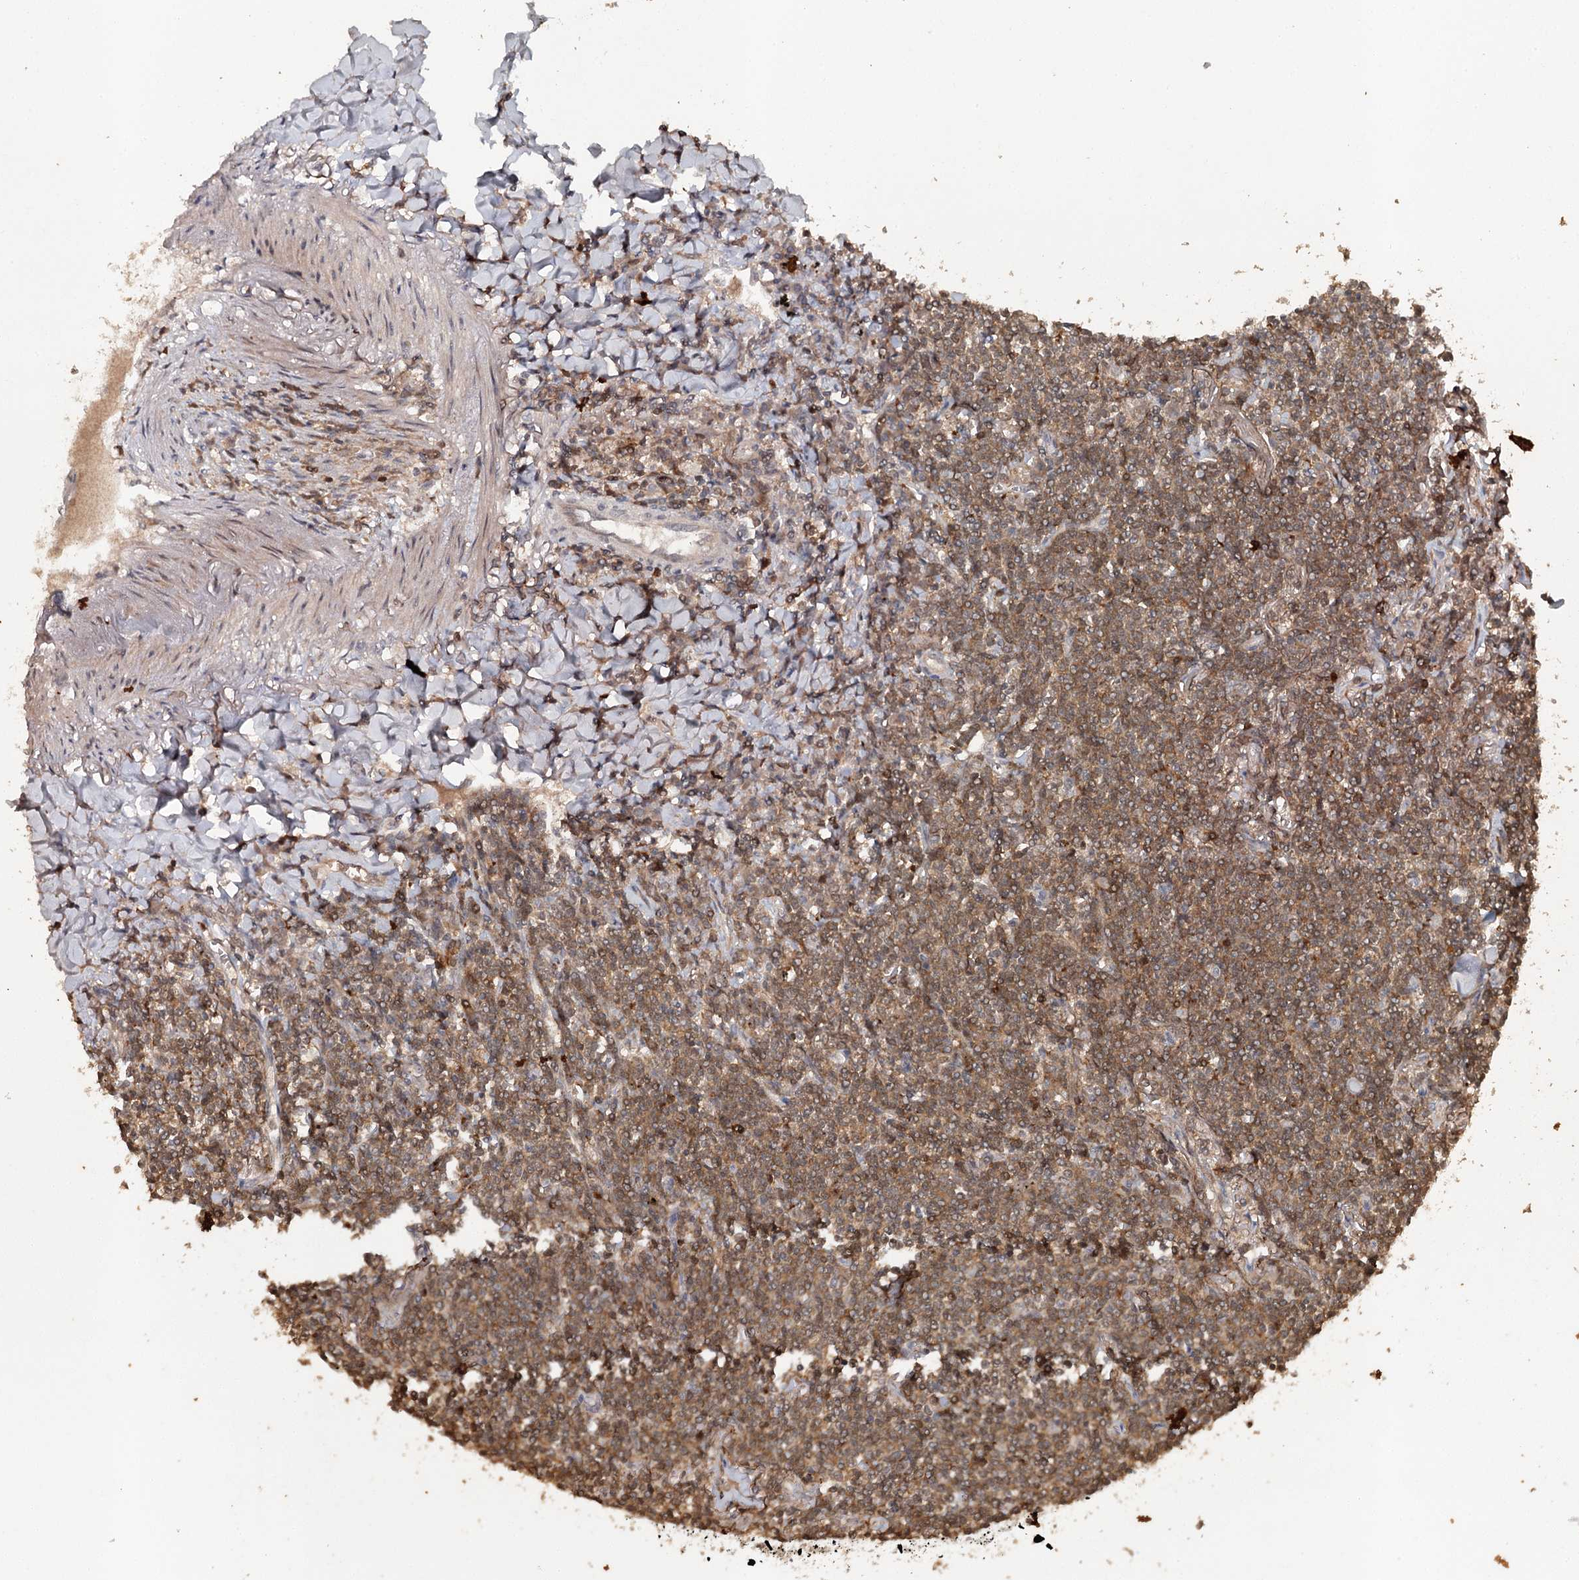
{"staining": {"intensity": "moderate", "quantity": ">75%", "location": "cytoplasmic/membranous"}, "tissue": "lymphoma", "cell_type": "Tumor cells", "image_type": "cancer", "snomed": [{"axis": "morphology", "description": "Malignant lymphoma, non-Hodgkin's type, Low grade"}, {"axis": "topography", "description": "Lung"}], "caption": "There is medium levels of moderate cytoplasmic/membranous positivity in tumor cells of malignant lymphoma, non-Hodgkin's type (low-grade), as demonstrated by immunohistochemical staining (brown color).", "gene": "SLC41A2", "patient": {"sex": "female", "age": 71}}